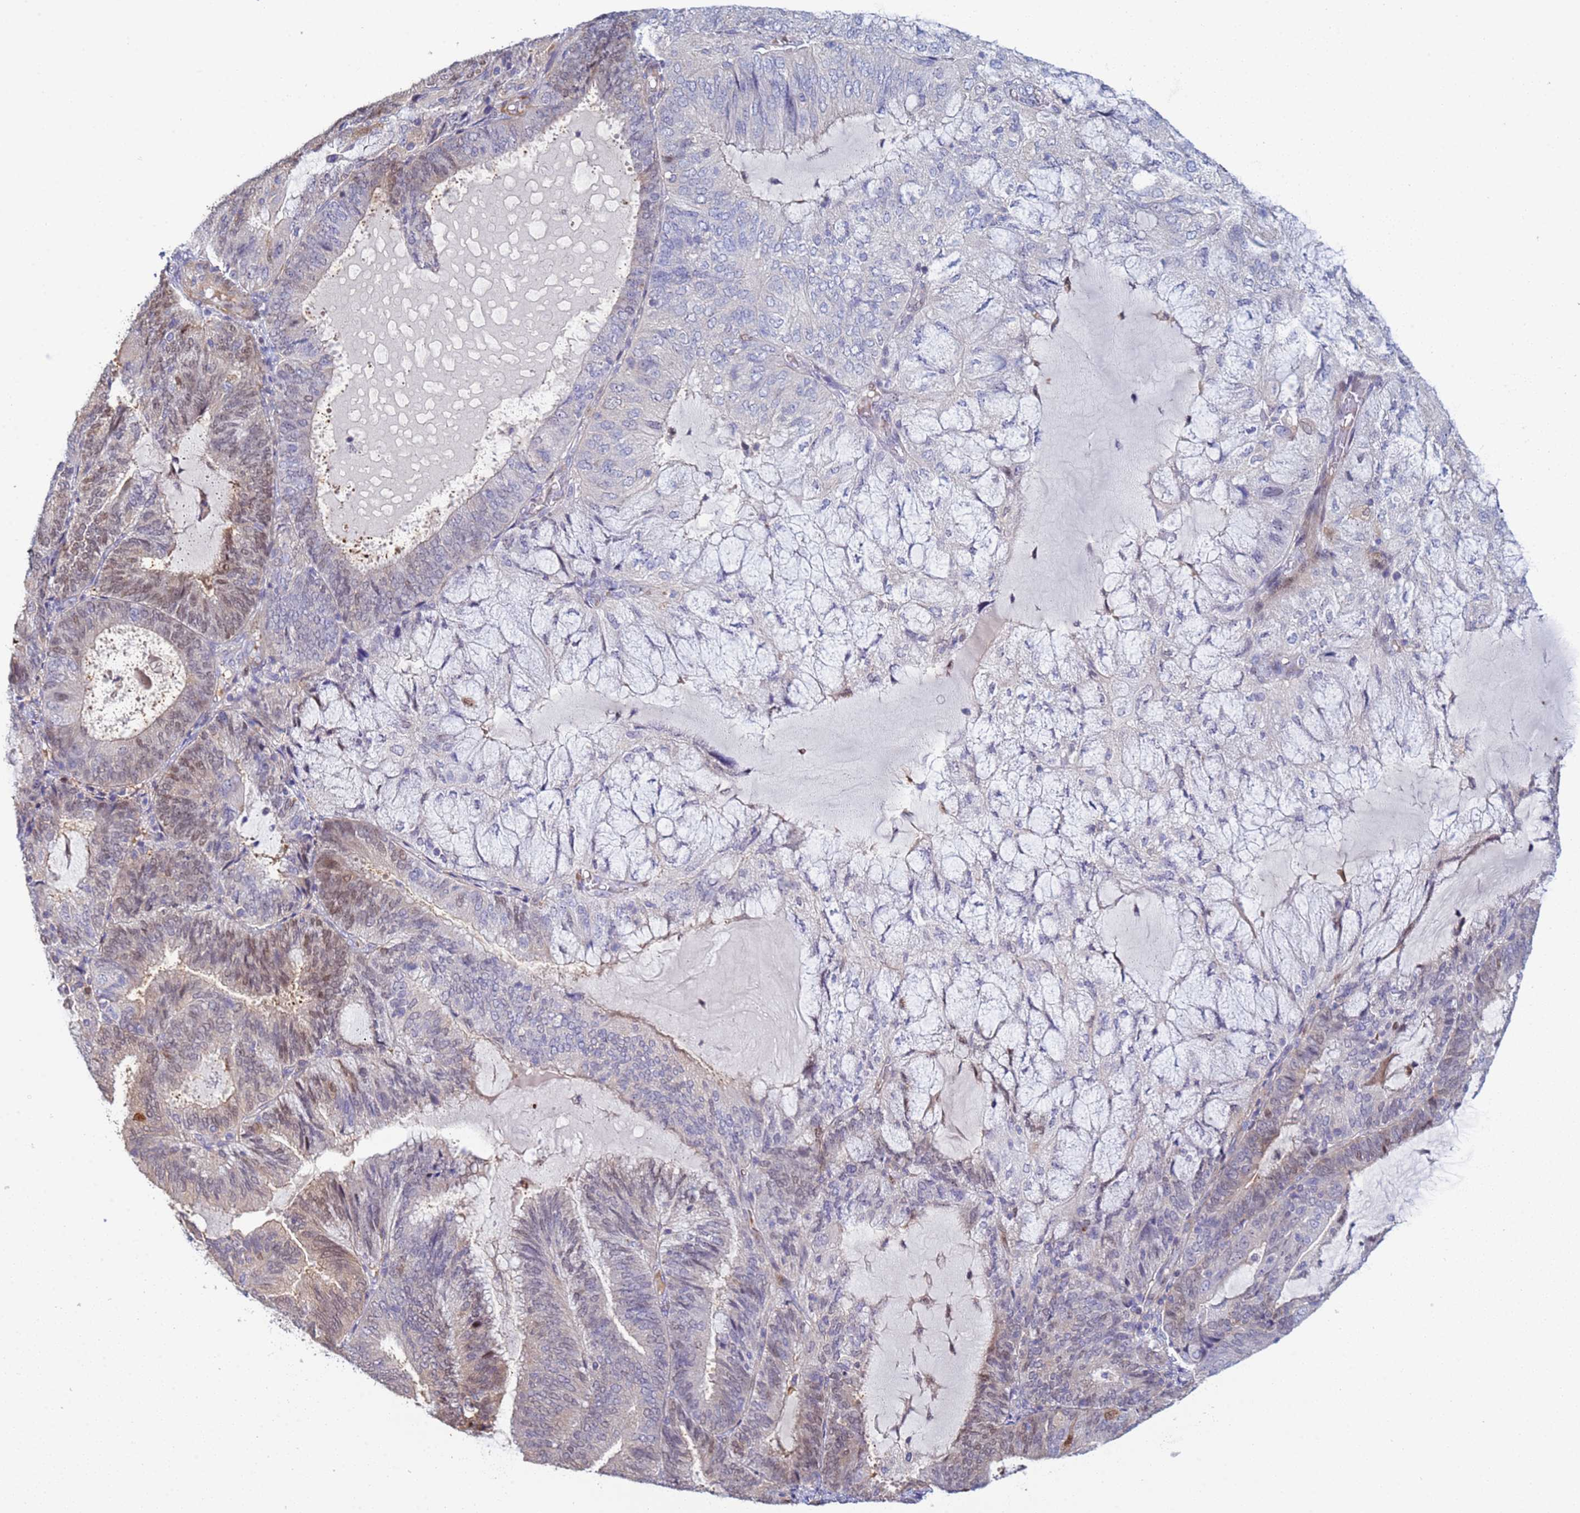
{"staining": {"intensity": "weak", "quantity": "<25%", "location": "nuclear"}, "tissue": "endometrial cancer", "cell_type": "Tumor cells", "image_type": "cancer", "snomed": [{"axis": "morphology", "description": "Adenocarcinoma, NOS"}, {"axis": "topography", "description": "Endometrium"}], "caption": "Immunohistochemistry (IHC) photomicrograph of neoplastic tissue: human adenocarcinoma (endometrial) stained with DAB (3,3'-diaminobenzidine) shows no significant protein positivity in tumor cells.", "gene": "PPP6R1", "patient": {"sex": "female", "age": 81}}